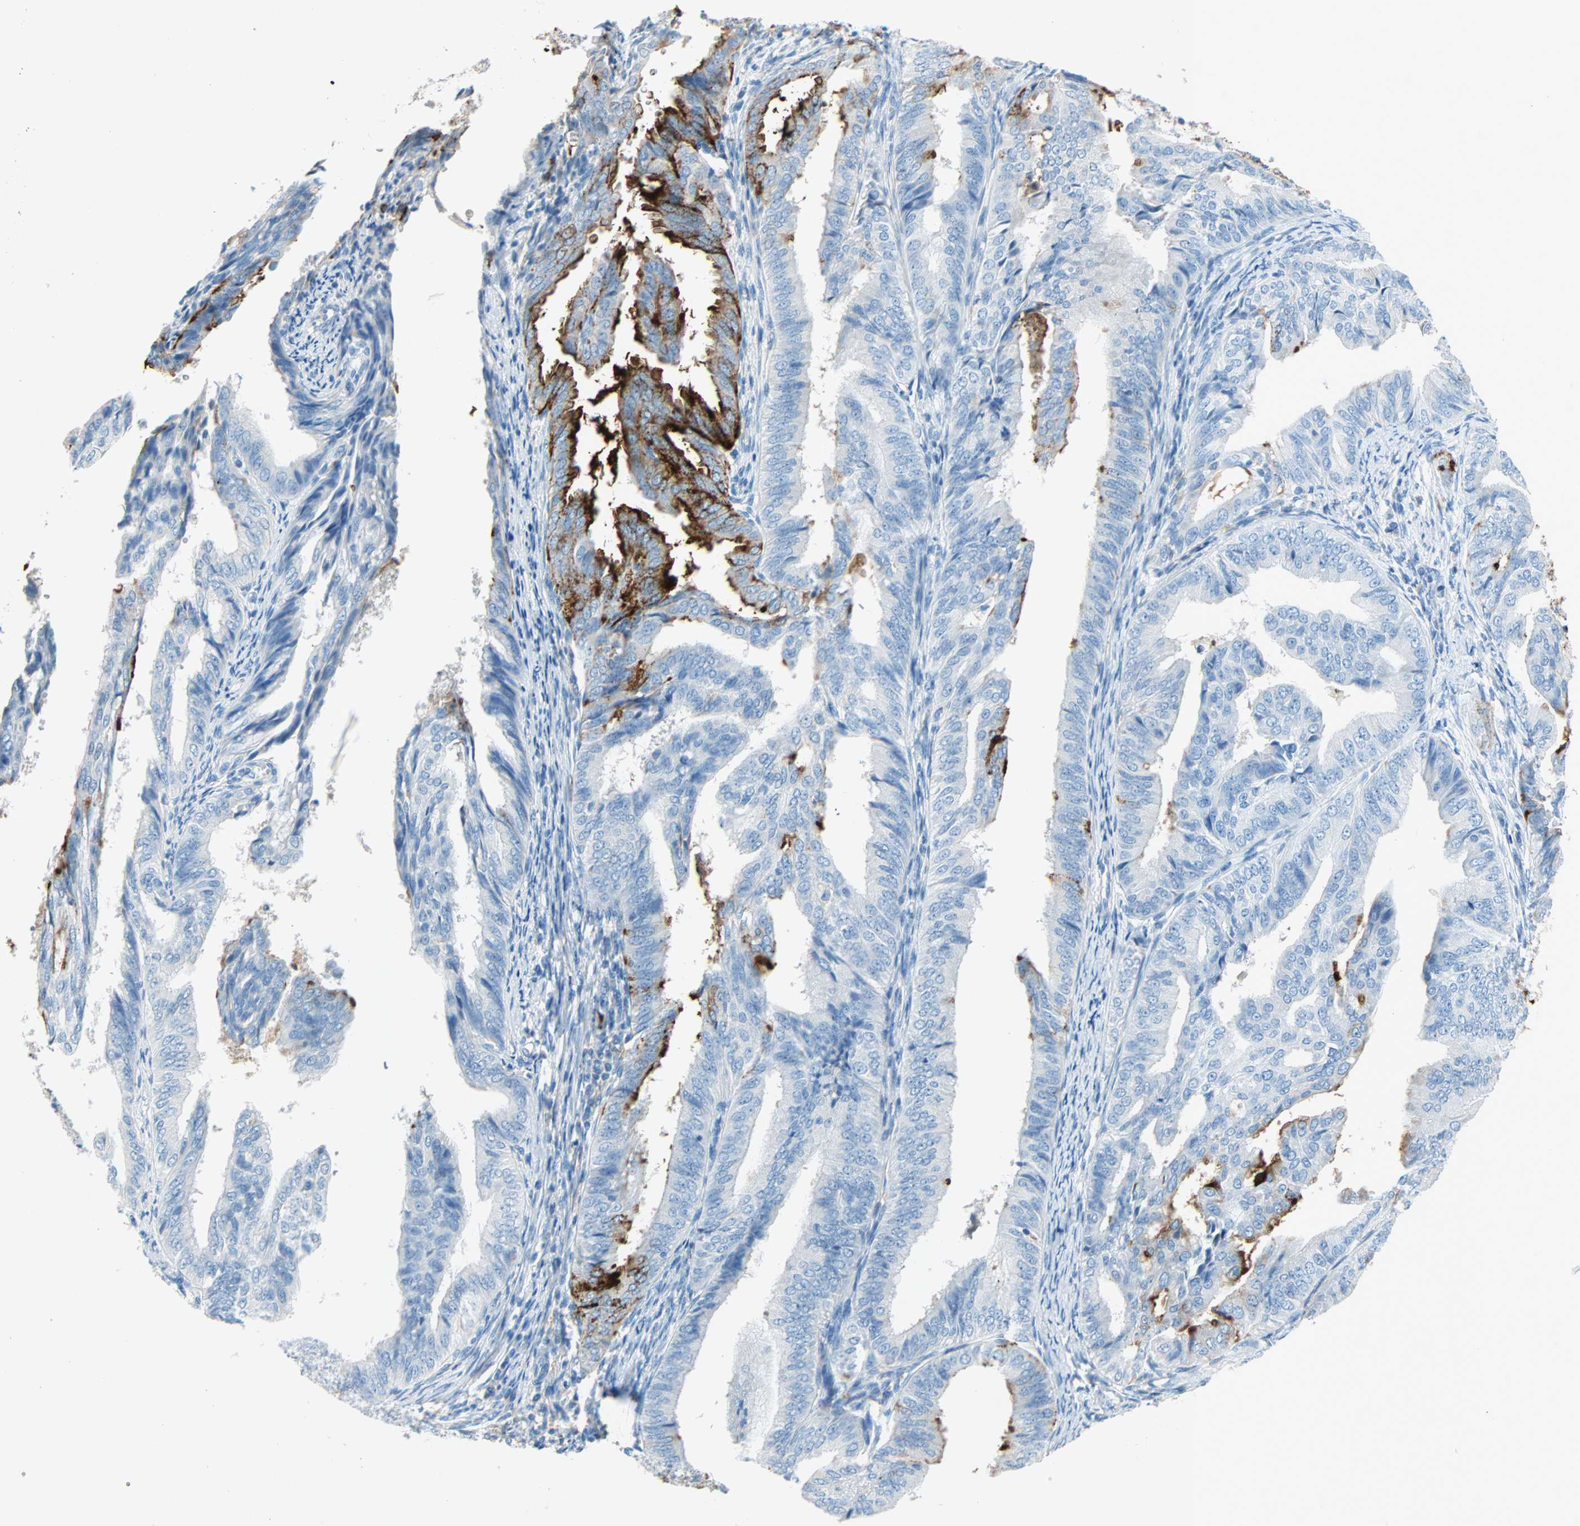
{"staining": {"intensity": "strong", "quantity": "<25%", "location": "cytoplasmic/membranous"}, "tissue": "endometrial cancer", "cell_type": "Tumor cells", "image_type": "cancer", "snomed": [{"axis": "morphology", "description": "Adenocarcinoma, NOS"}, {"axis": "topography", "description": "Endometrium"}], "caption": "A brown stain labels strong cytoplasmic/membranous staining of a protein in human endometrial cancer tumor cells. (Brightfield microscopy of DAB IHC at high magnification).", "gene": "CLEC4A", "patient": {"sex": "female", "age": 58}}